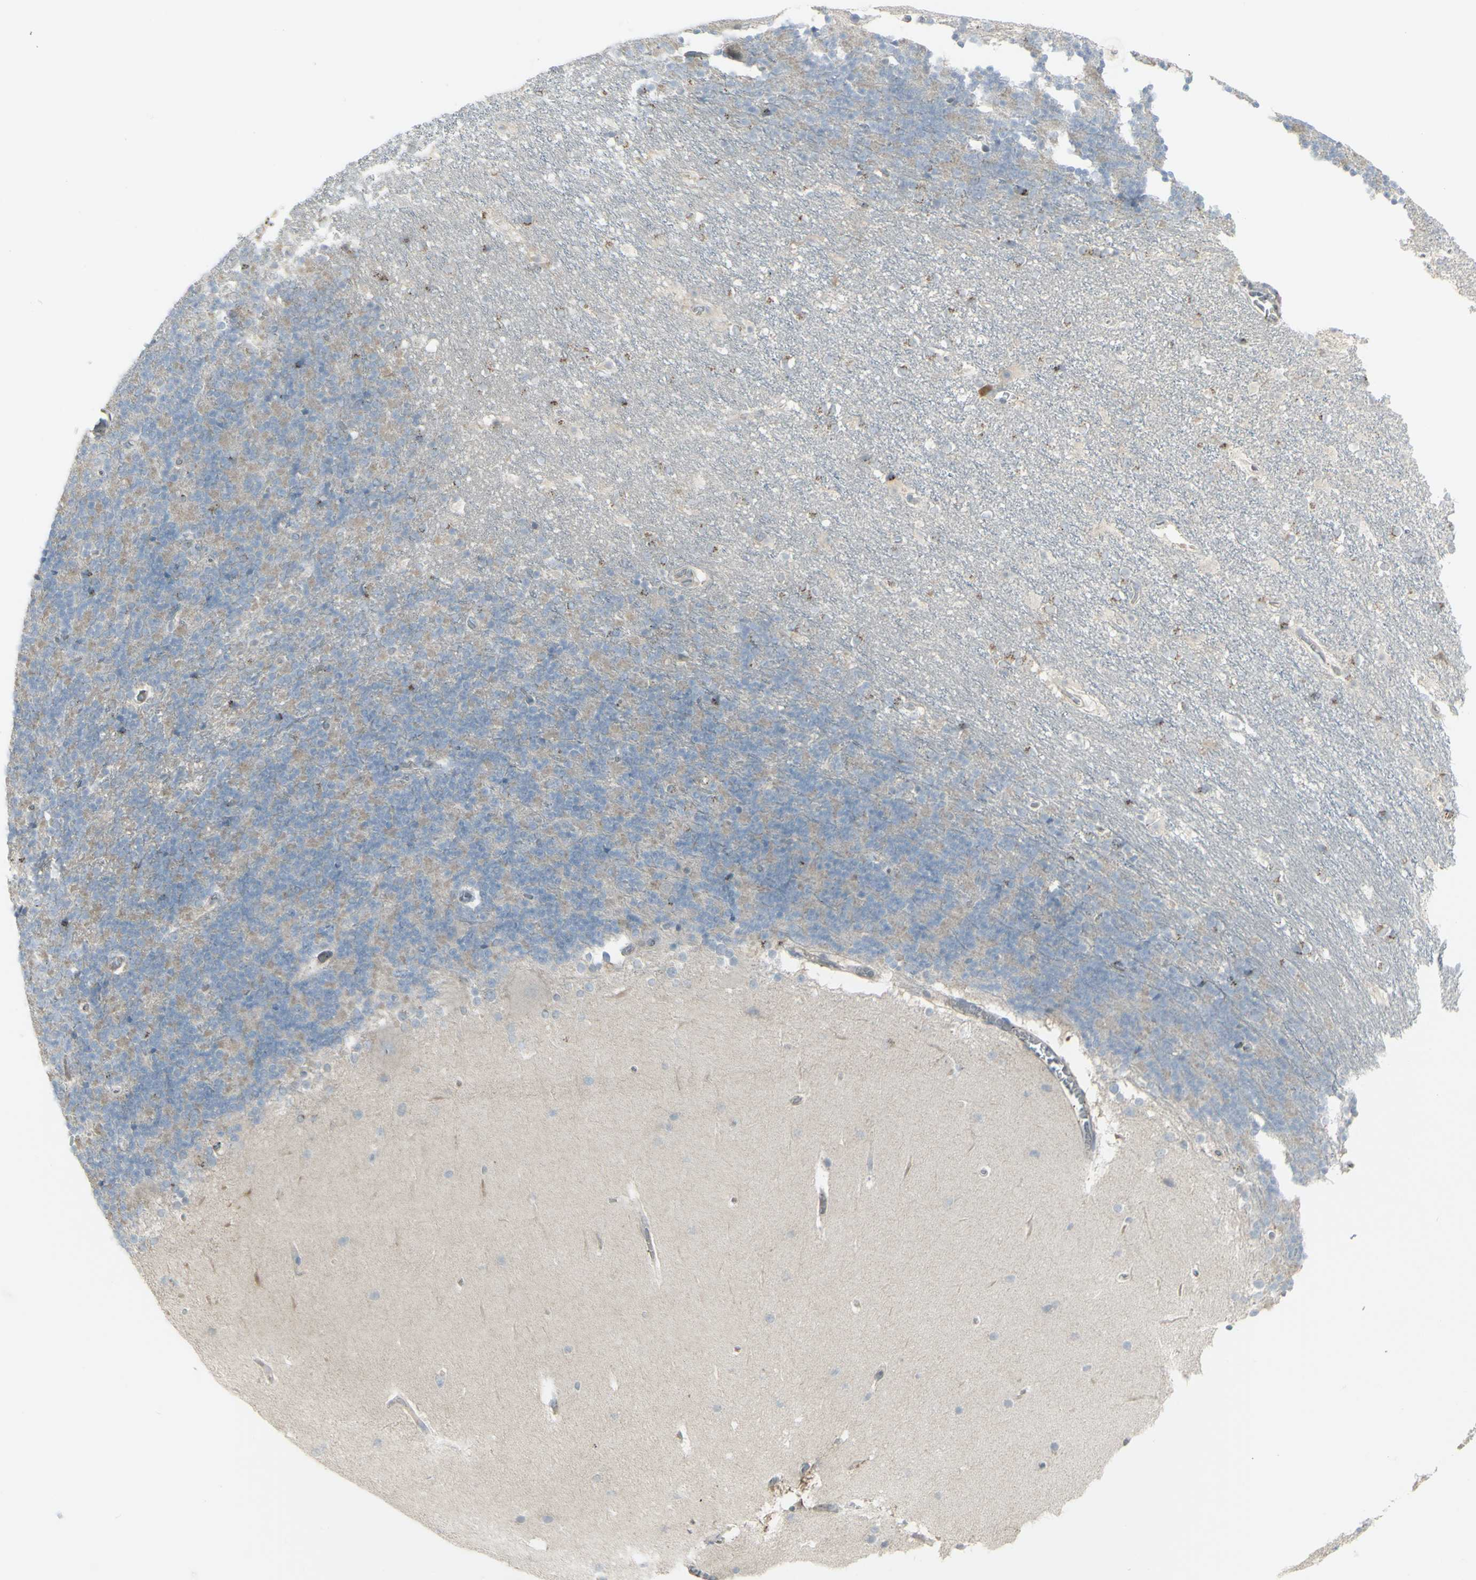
{"staining": {"intensity": "negative", "quantity": "none", "location": "none"}, "tissue": "cerebellum", "cell_type": "Cells in granular layer", "image_type": "normal", "snomed": [{"axis": "morphology", "description": "Normal tissue, NOS"}, {"axis": "topography", "description": "Cerebellum"}], "caption": "Cells in granular layer are negative for protein expression in normal human cerebellum. (Brightfield microscopy of DAB immunohistochemistry at high magnification).", "gene": "GALNT6", "patient": {"sex": "female", "age": 19}}